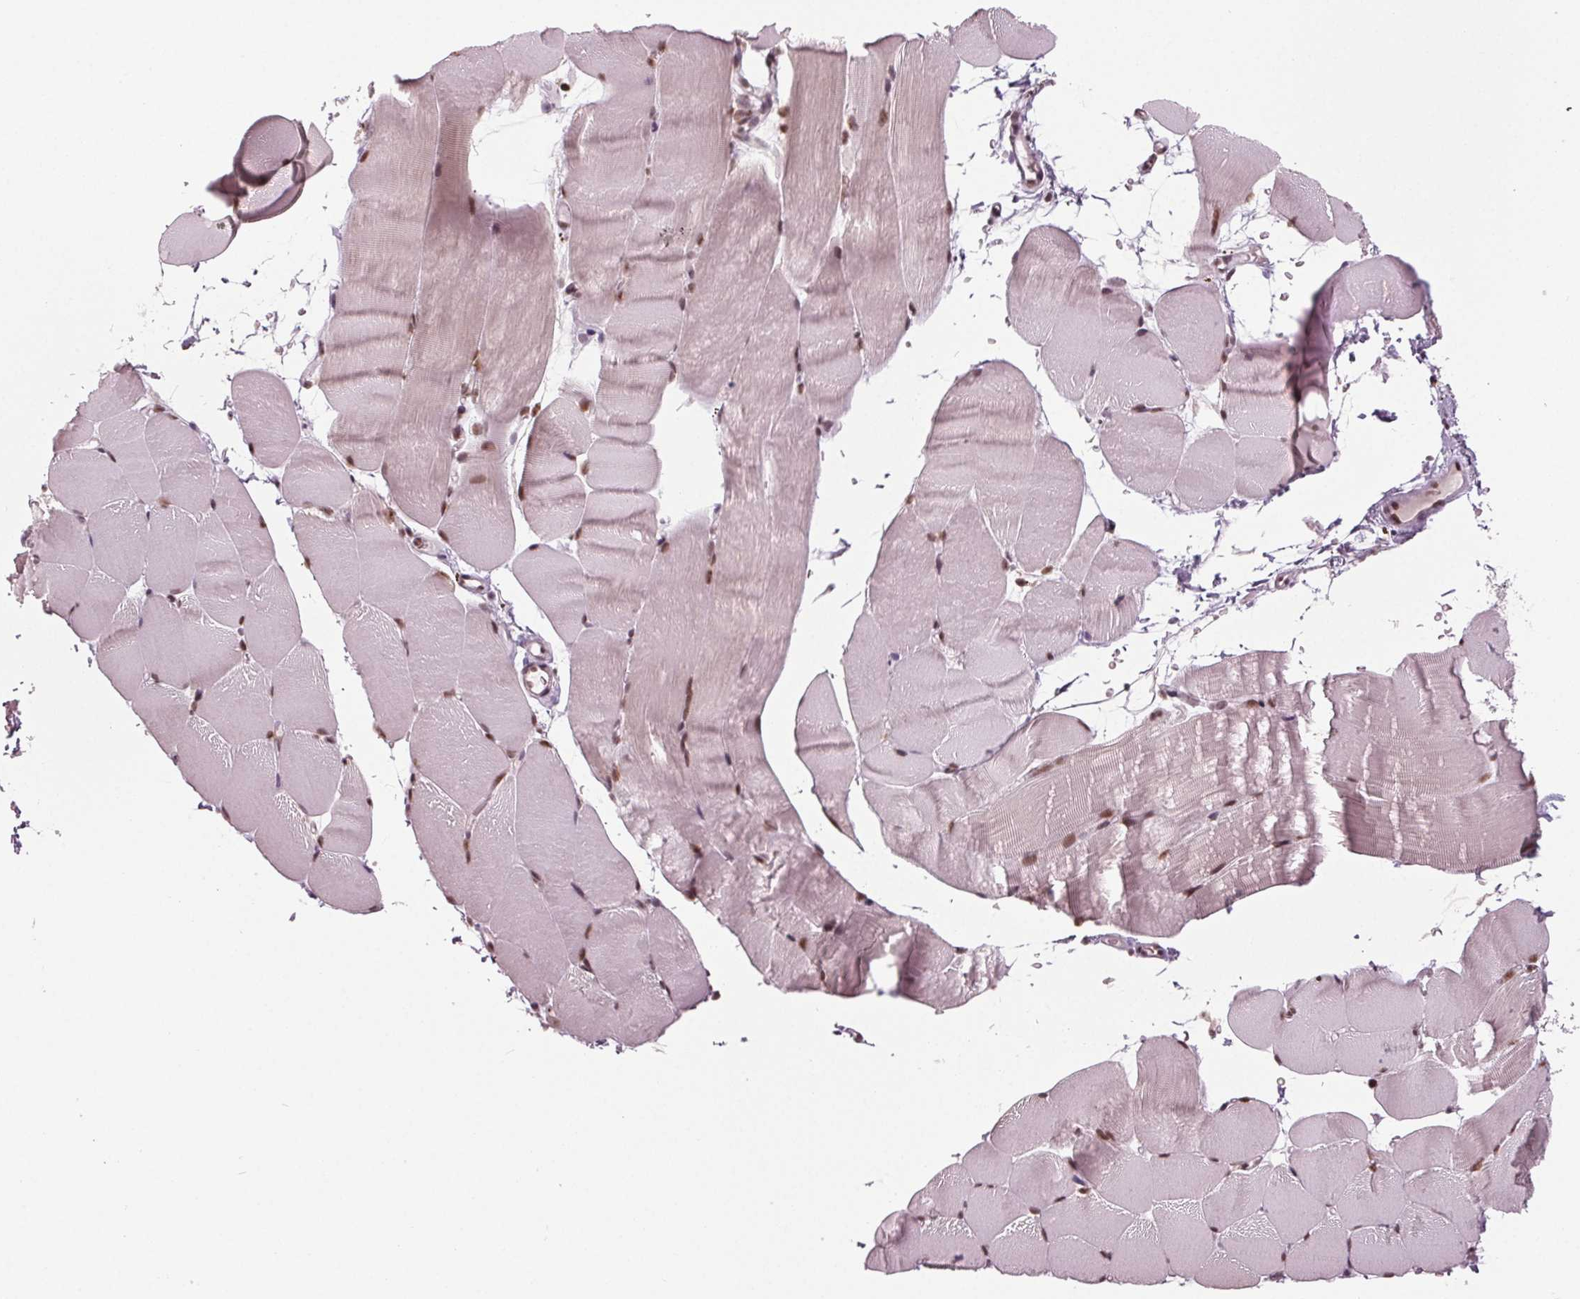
{"staining": {"intensity": "moderate", "quantity": "25%-75%", "location": "nuclear"}, "tissue": "skeletal muscle", "cell_type": "Myocytes", "image_type": "normal", "snomed": [{"axis": "morphology", "description": "Normal tissue, NOS"}, {"axis": "topography", "description": "Skeletal muscle"}], "caption": "Myocytes show medium levels of moderate nuclear staining in approximately 25%-75% of cells in normal skeletal muscle. The staining is performed using DAB (3,3'-diaminobenzidine) brown chromogen to label protein expression. The nuclei are counter-stained blue using hematoxylin.", "gene": "DDX41", "patient": {"sex": "female", "age": 37}}